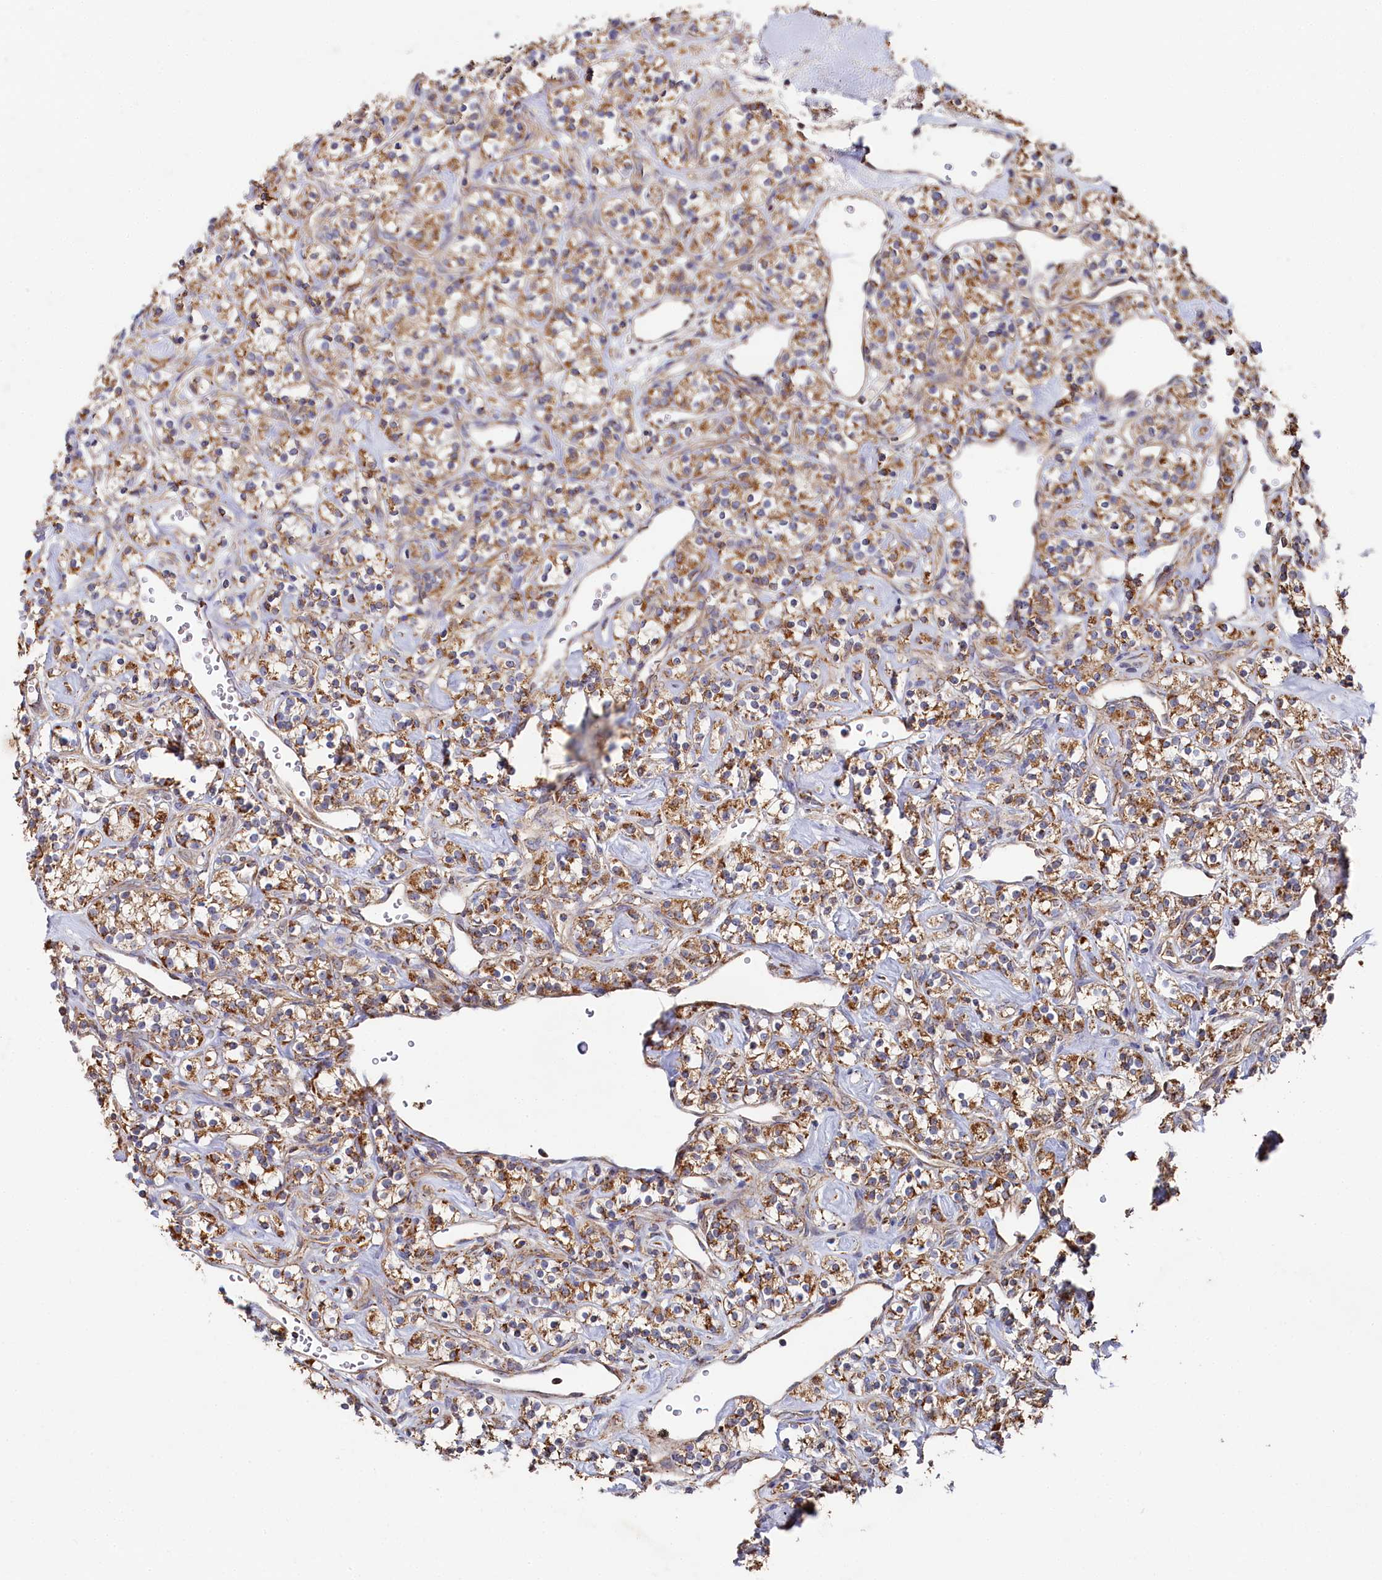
{"staining": {"intensity": "moderate", "quantity": ">75%", "location": "cytoplasmic/membranous"}, "tissue": "renal cancer", "cell_type": "Tumor cells", "image_type": "cancer", "snomed": [{"axis": "morphology", "description": "Adenocarcinoma, NOS"}, {"axis": "topography", "description": "Kidney"}], "caption": "Protein expression analysis of human renal cancer (adenocarcinoma) reveals moderate cytoplasmic/membranous positivity in approximately >75% of tumor cells. (DAB (3,3'-diaminobenzidine) IHC with brightfield microscopy, high magnification).", "gene": "HAUS2", "patient": {"sex": "male", "age": 77}}